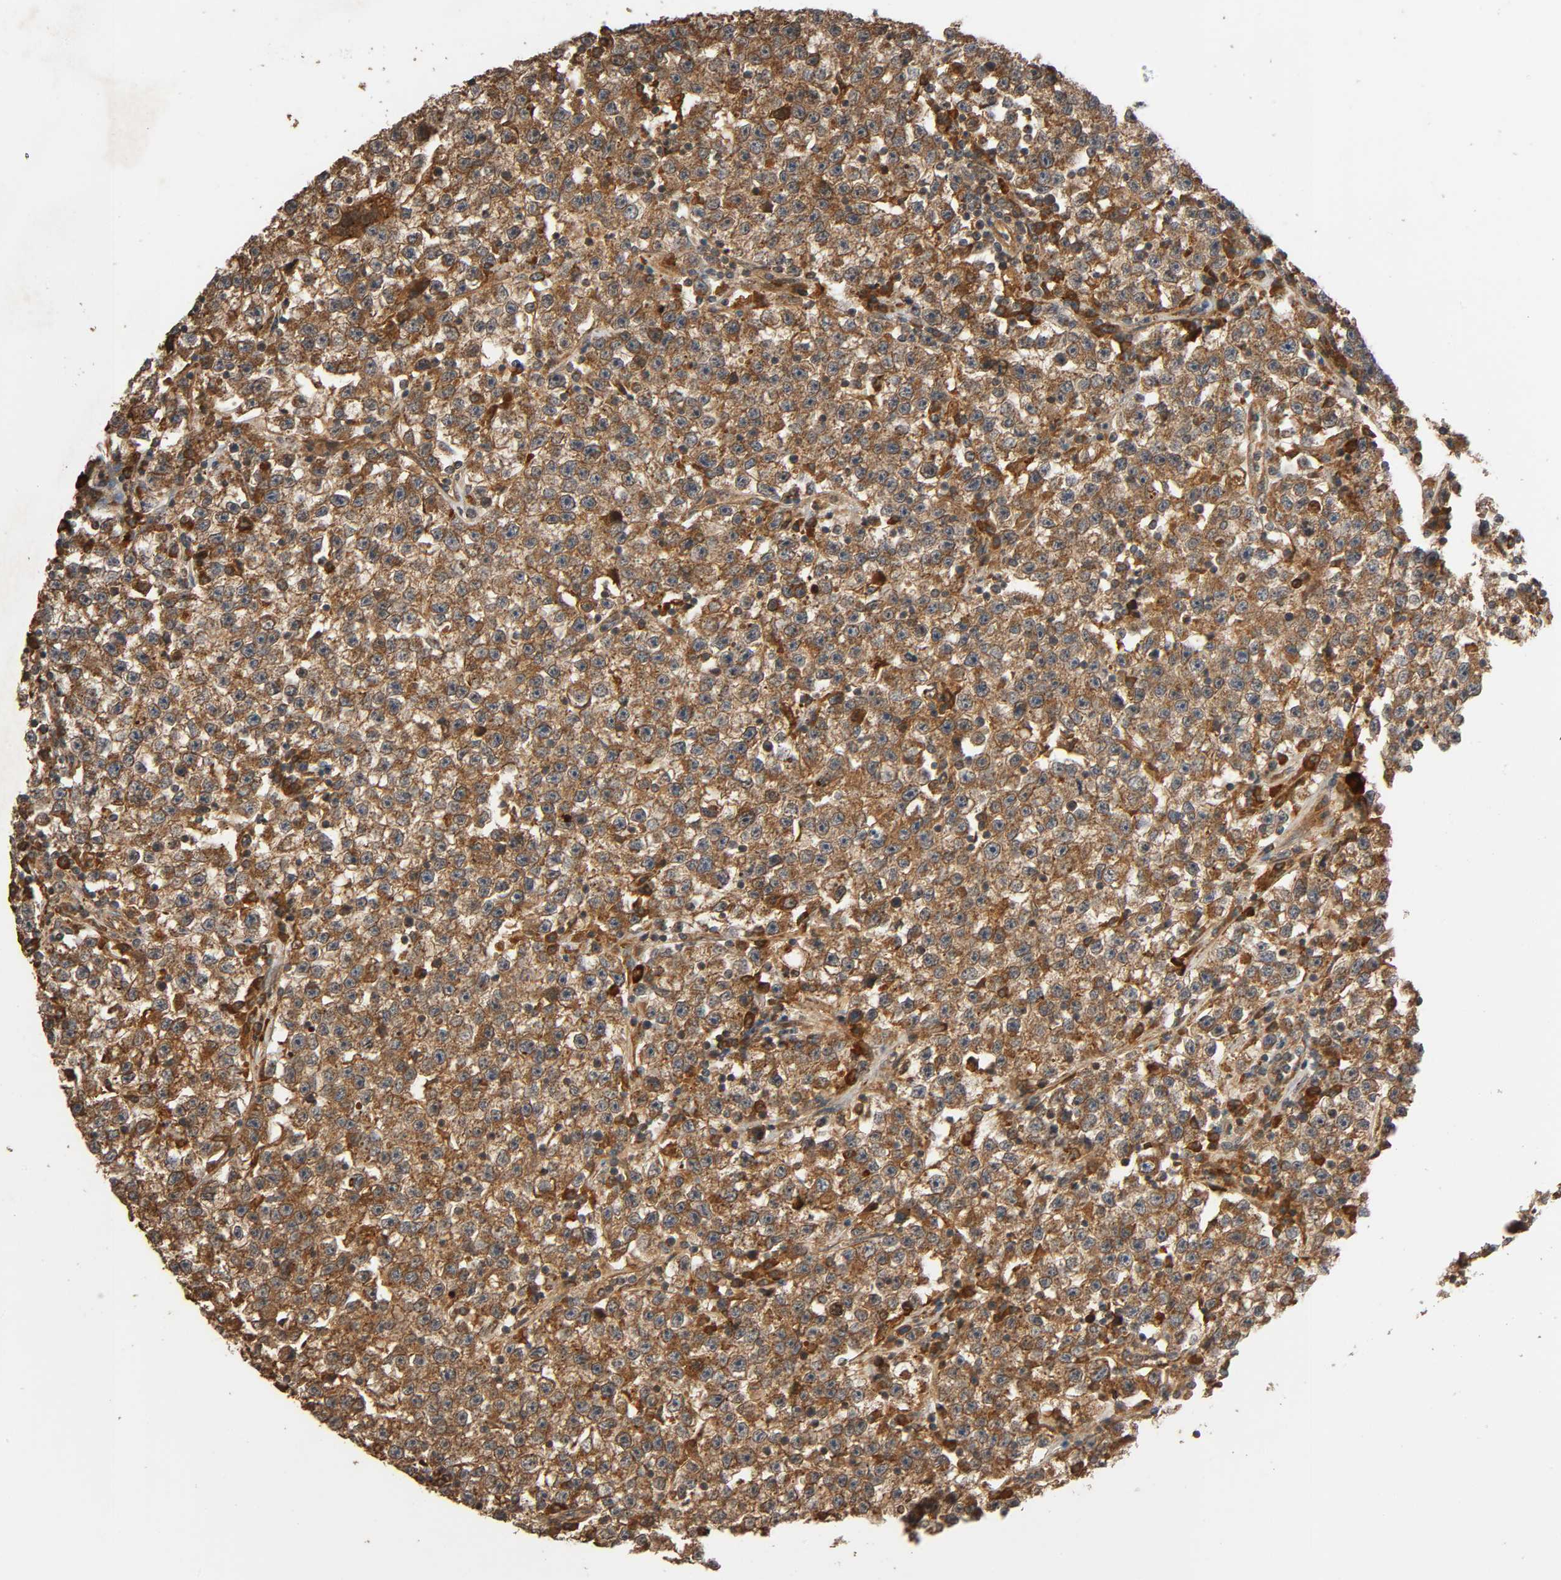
{"staining": {"intensity": "strong", "quantity": ">75%", "location": "cytoplasmic/membranous"}, "tissue": "testis cancer", "cell_type": "Tumor cells", "image_type": "cancer", "snomed": [{"axis": "morphology", "description": "Seminoma, NOS"}, {"axis": "topography", "description": "Testis"}], "caption": "Immunohistochemical staining of human testis cancer (seminoma) exhibits high levels of strong cytoplasmic/membranous protein positivity in approximately >75% of tumor cells.", "gene": "MAP3K8", "patient": {"sex": "male", "age": 22}}